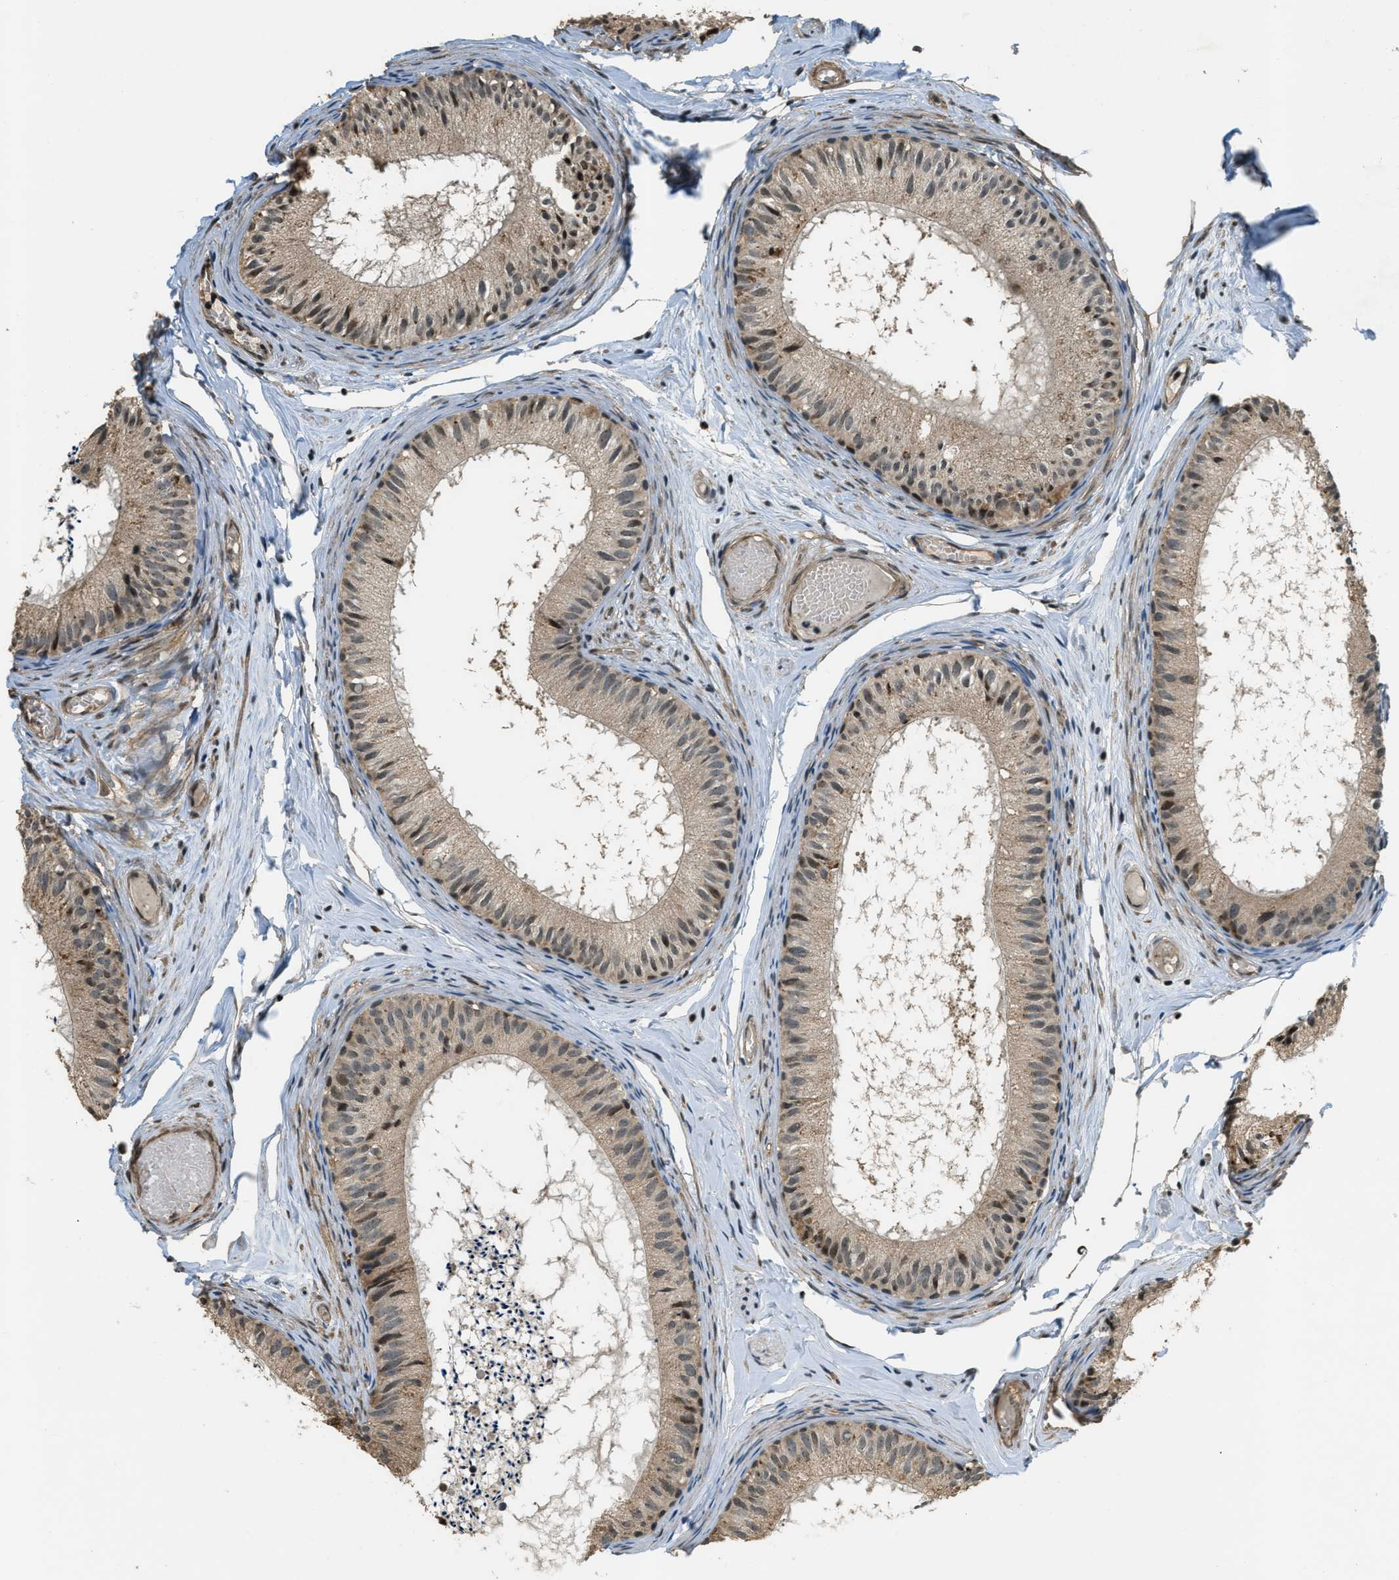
{"staining": {"intensity": "moderate", "quantity": ">75%", "location": "cytoplasmic/membranous"}, "tissue": "epididymis", "cell_type": "Glandular cells", "image_type": "normal", "snomed": [{"axis": "morphology", "description": "Normal tissue, NOS"}, {"axis": "topography", "description": "Epididymis"}], "caption": "Epididymis stained for a protein exhibits moderate cytoplasmic/membranous positivity in glandular cells. Ihc stains the protein of interest in brown and the nuclei are stained blue.", "gene": "MED21", "patient": {"sex": "male", "age": 46}}